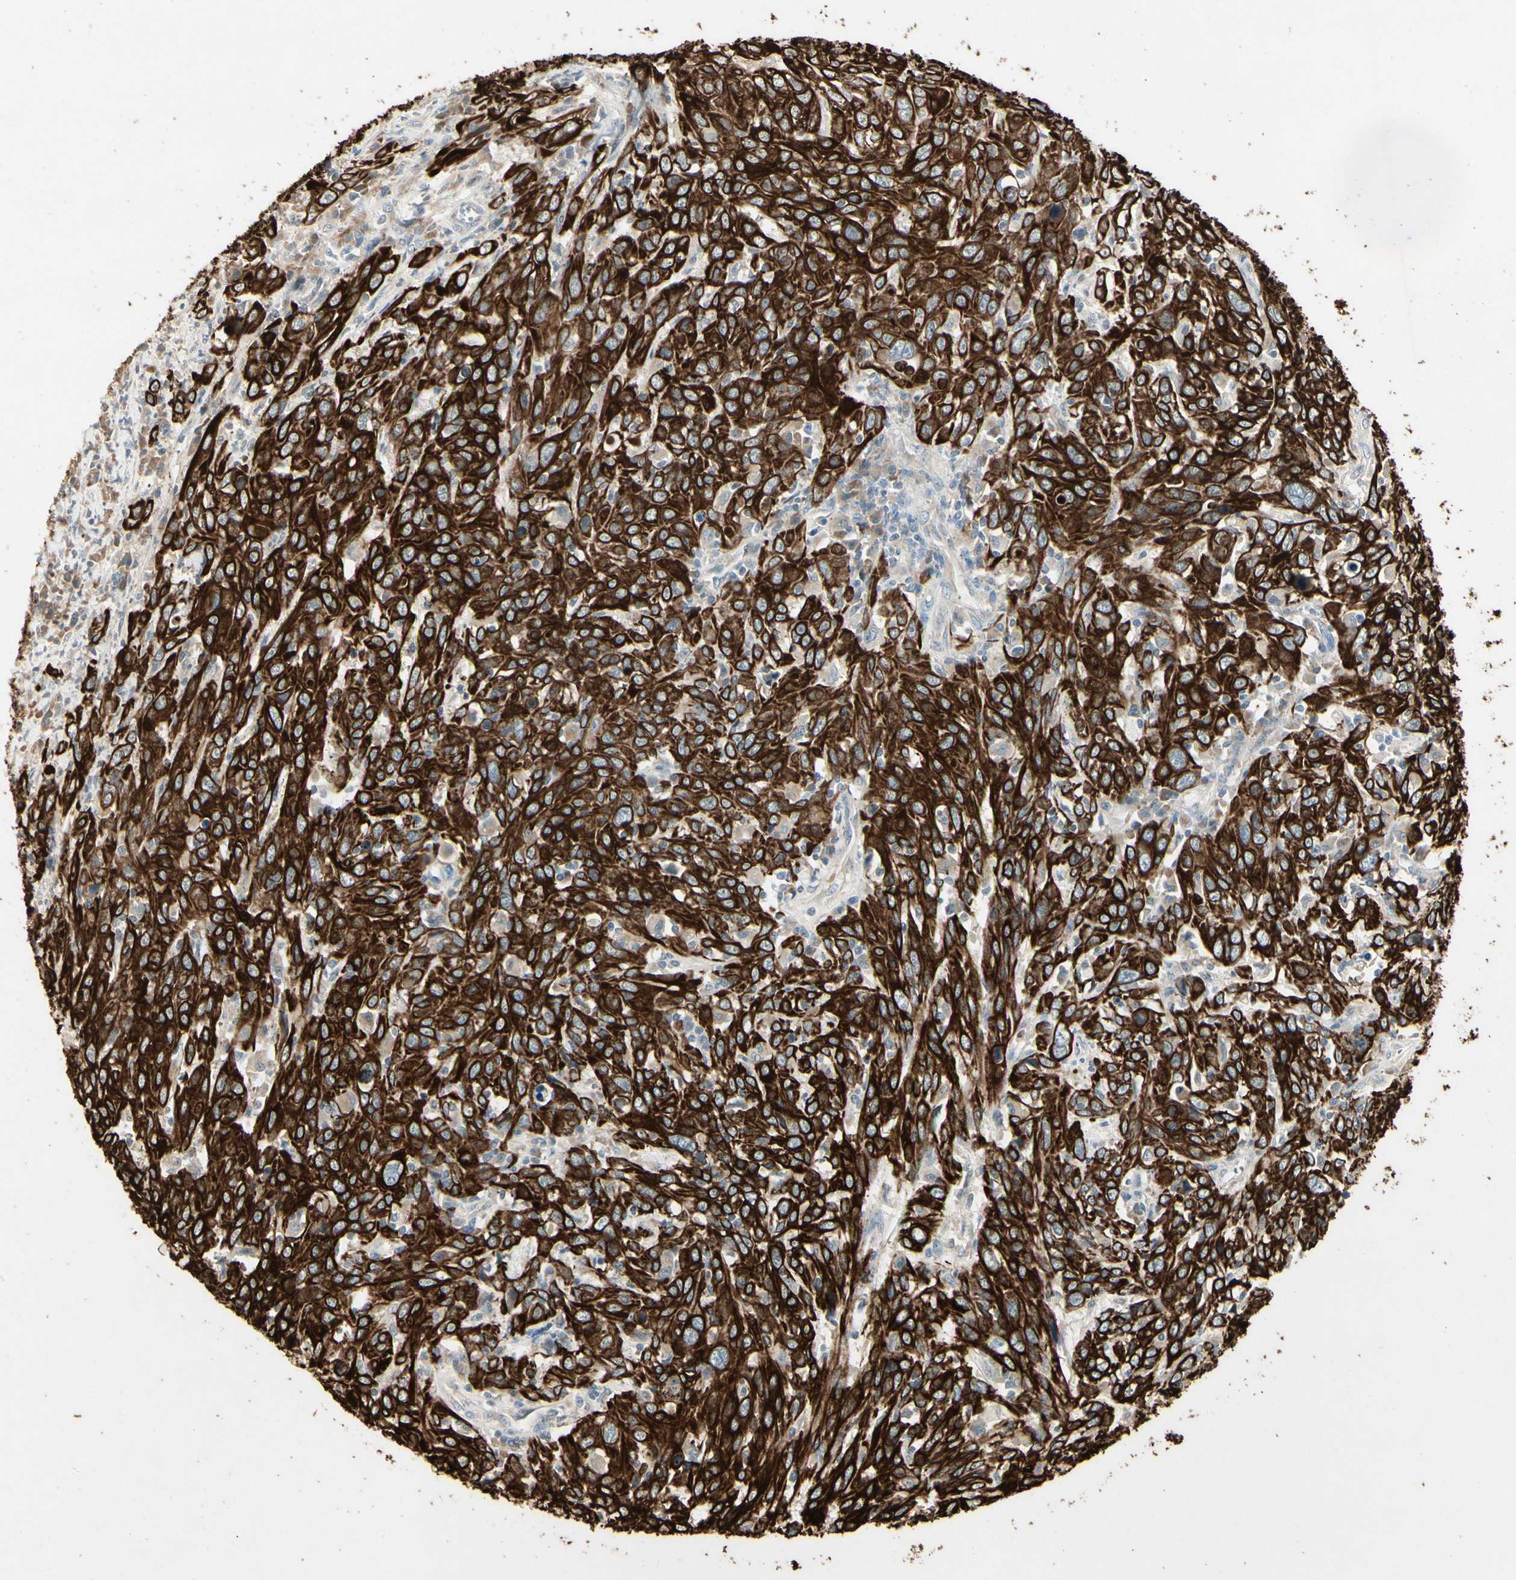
{"staining": {"intensity": "strong", "quantity": ">75%", "location": "cytoplasmic/membranous"}, "tissue": "cervical cancer", "cell_type": "Tumor cells", "image_type": "cancer", "snomed": [{"axis": "morphology", "description": "Squamous cell carcinoma, NOS"}, {"axis": "topography", "description": "Cervix"}], "caption": "Human cervical cancer stained with a brown dye exhibits strong cytoplasmic/membranous positive positivity in approximately >75% of tumor cells.", "gene": "SKIL", "patient": {"sex": "female", "age": 46}}